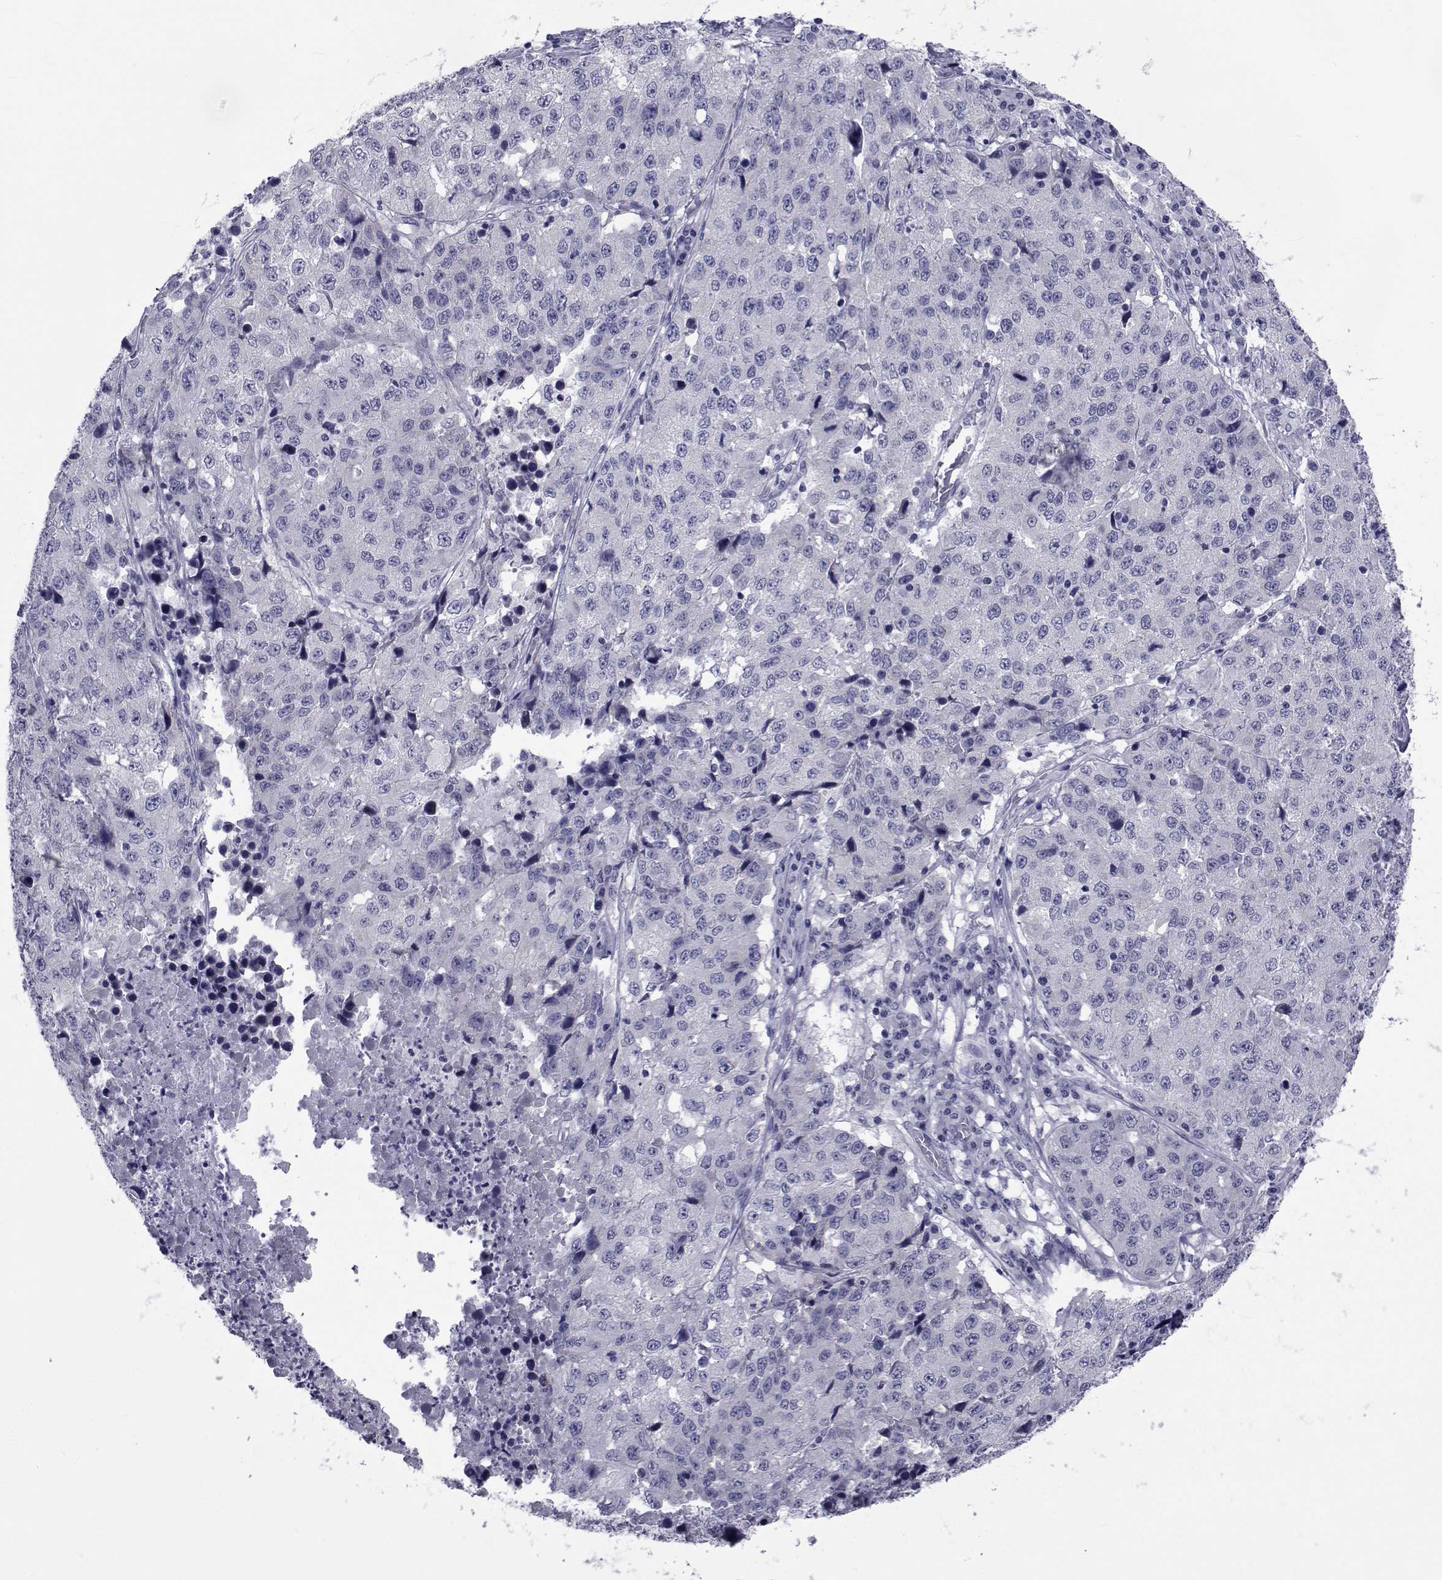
{"staining": {"intensity": "negative", "quantity": "none", "location": "none"}, "tissue": "stomach cancer", "cell_type": "Tumor cells", "image_type": "cancer", "snomed": [{"axis": "morphology", "description": "Adenocarcinoma, NOS"}, {"axis": "topography", "description": "Stomach"}], "caption": "Stomach cancer was stained to show a protein in brown. There is no significant expression in tumor cells.", "gene": "GKAP1", "patient": {"sex": "male", "age": 71}}